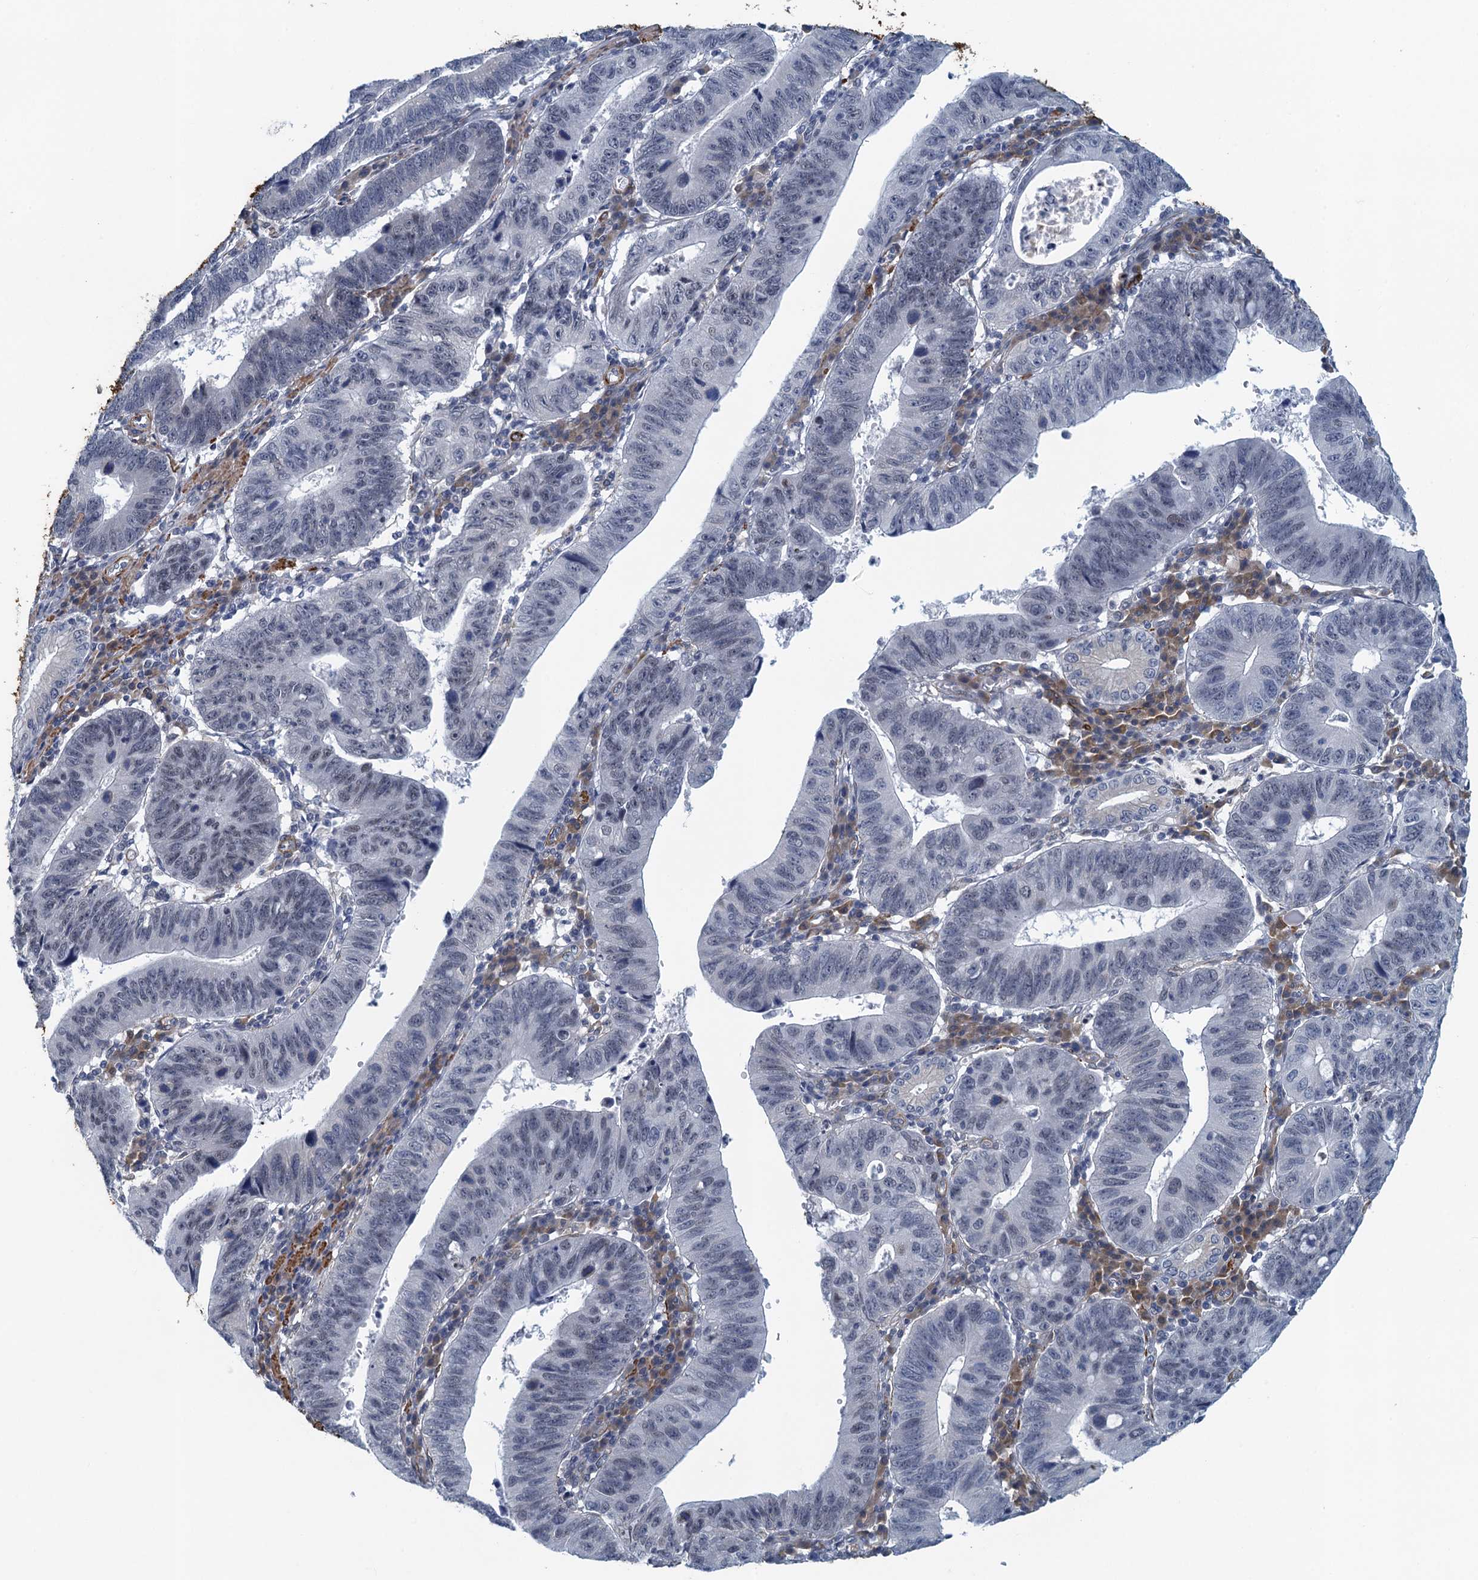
{"staining": {"intensity": "negative", "quantity": "none", "location": "none"}, "tissue": "stomach cancer", "cell_type": "Tumor cells", "image_type": "cancer", "snomed": [{"axis": "morphology", "description": "Adenocarcinoma, NOS"}, {"axis": "topography", "description": "Stomach"}], "caption": "This is an IHC photomicrograph of human stomach cancer. There is no staining in tumor cells.", "gene": "ALG2", "patient": {"sex": "male", "age": 59}}